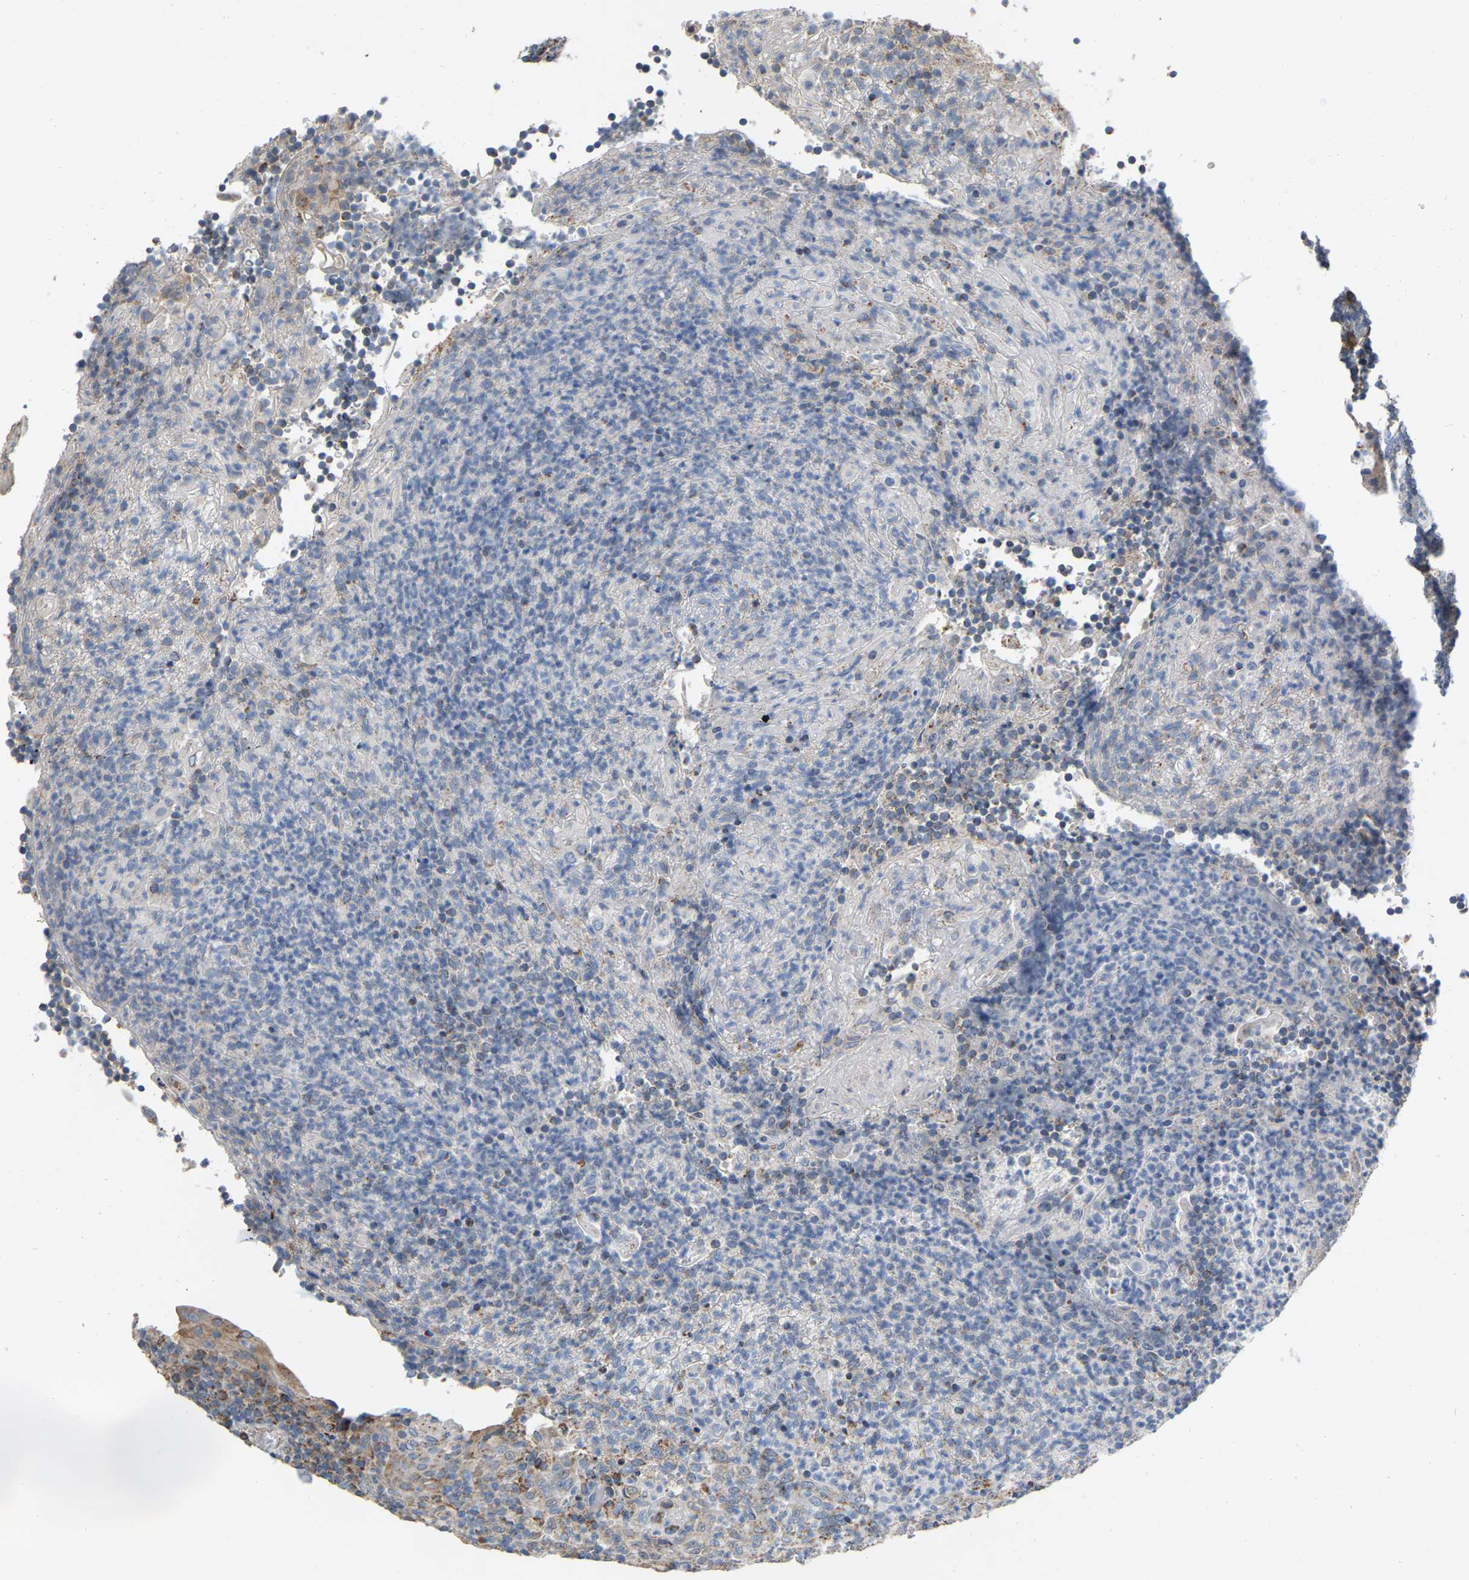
{"staining": {"intensity": "moderate", "quantity": "<25%", "location": "cytoplasmic/membranous"}, "tissue": "tonsil", "cell_type": "Germinal center cells", "image_type": "normal", "snomed": [{"axis": "morphology", "description": "Normal tissue, NOS"}, {"axis": "topography", "description": "Tonsil"}], "caption": "The micrograph exhibits a brown stain indicating the presence of a protein in the cytoplasmic/membranous of germinal center cells in tonsil. The staining was performed using DAB, with brown indicating positive protein expression. Nuclei are stained blue with hematoxylin.", "gene": "CBLB", "patient": {"sex": "male", "age": 37}}